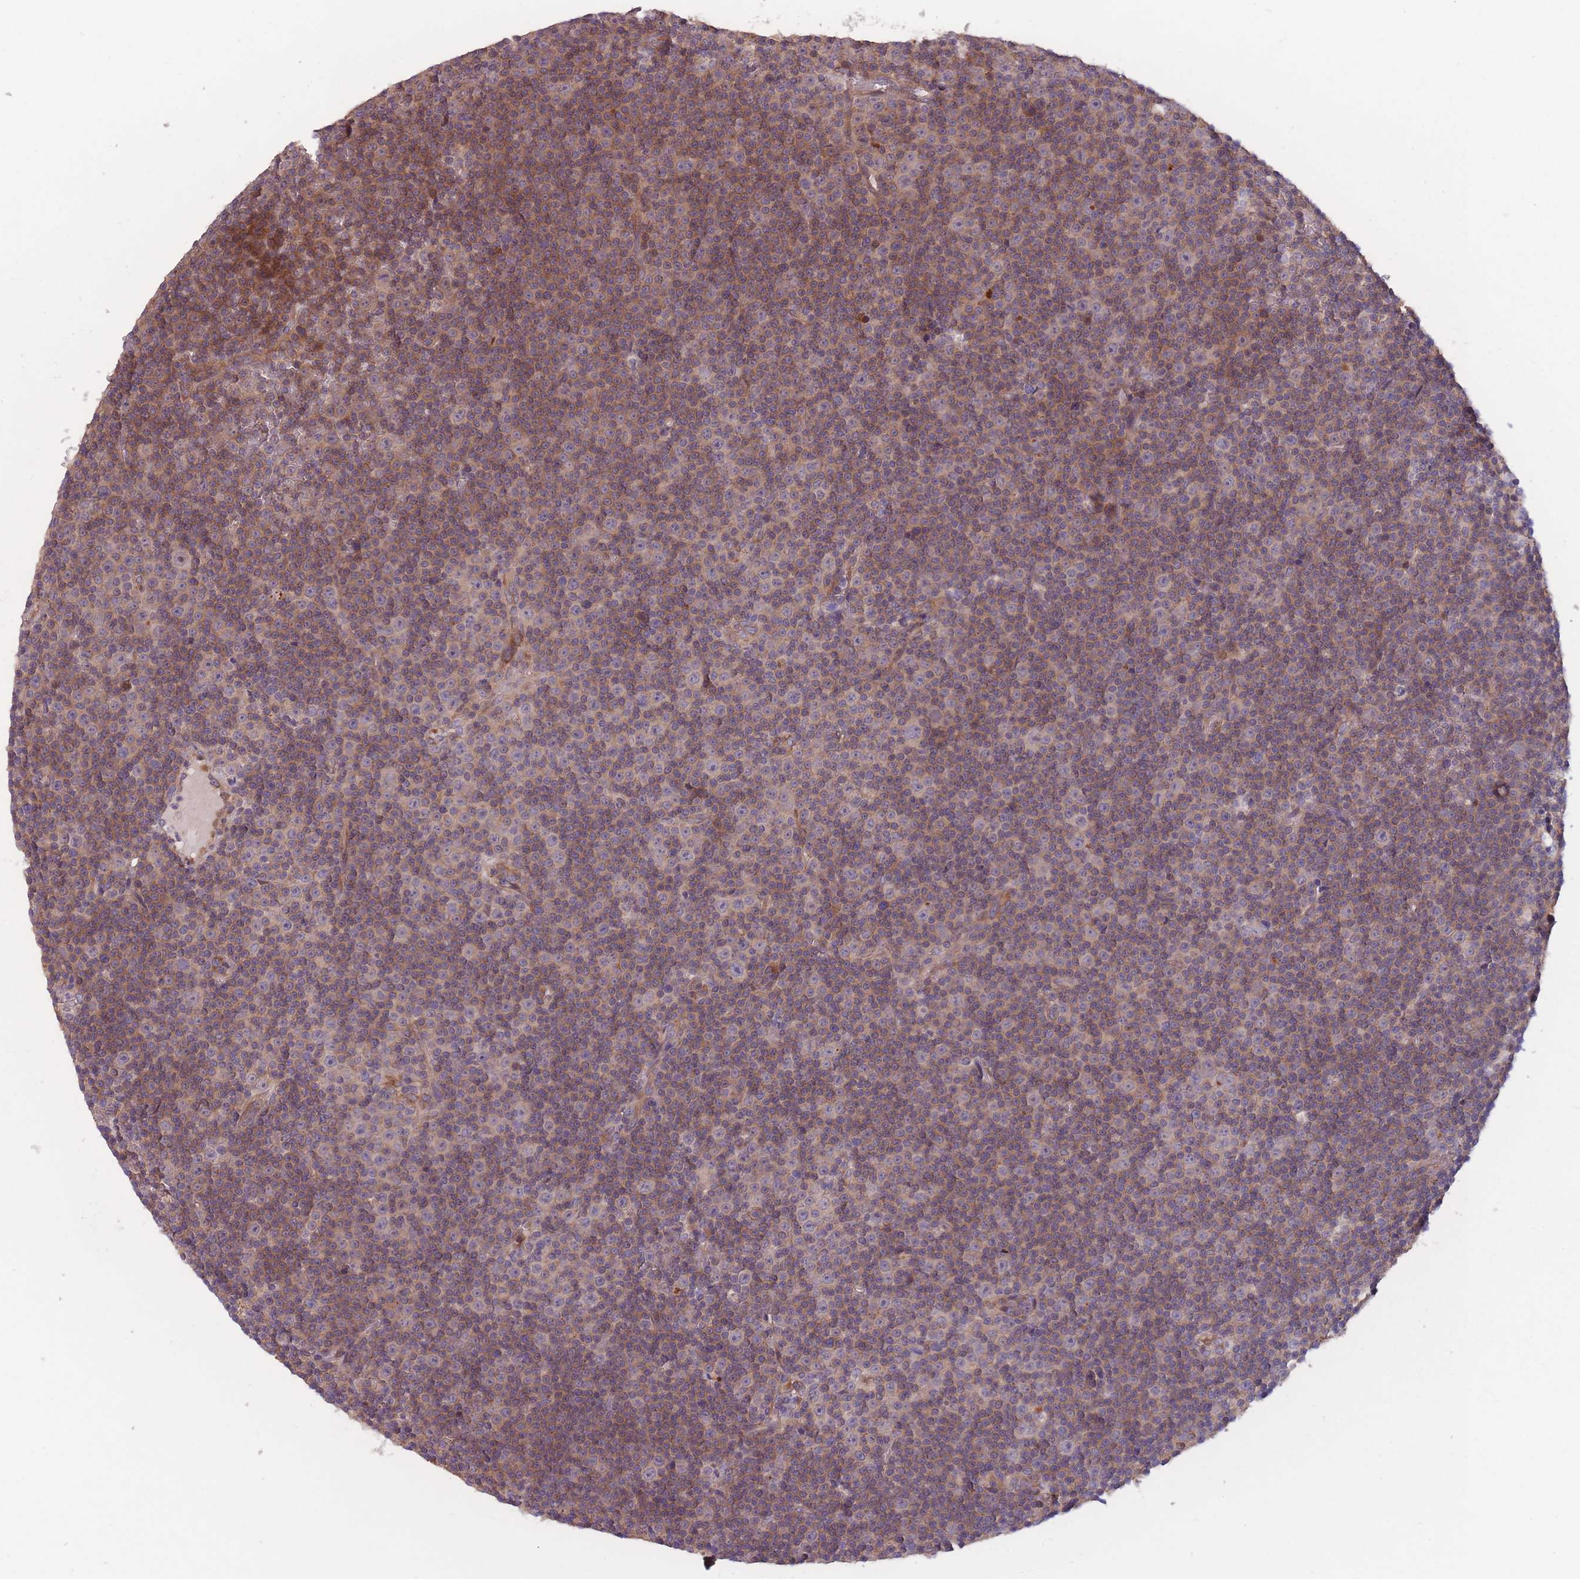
{"staining": {"intensity": "moderate", "quantity": "25%-75%", "location": "cytoplasmic/membranous"}, "tissue": "lymphoma", "cell_type": "Tumor cells", "image_type": "cancer", "snomed": [{"axis": "morphology", "description": "Malignant lymphoma, non-Hodgkin's type, Low grade"}, {"axis": "topography", "description": "Lymph node"}], "caption": "A brown stain shows moderate cytoplasmic/membranous positivity of a protein in lymphoma tumor cells.", "gene": "ITPKC", "patient": {"sex": "female", "age": 67}}